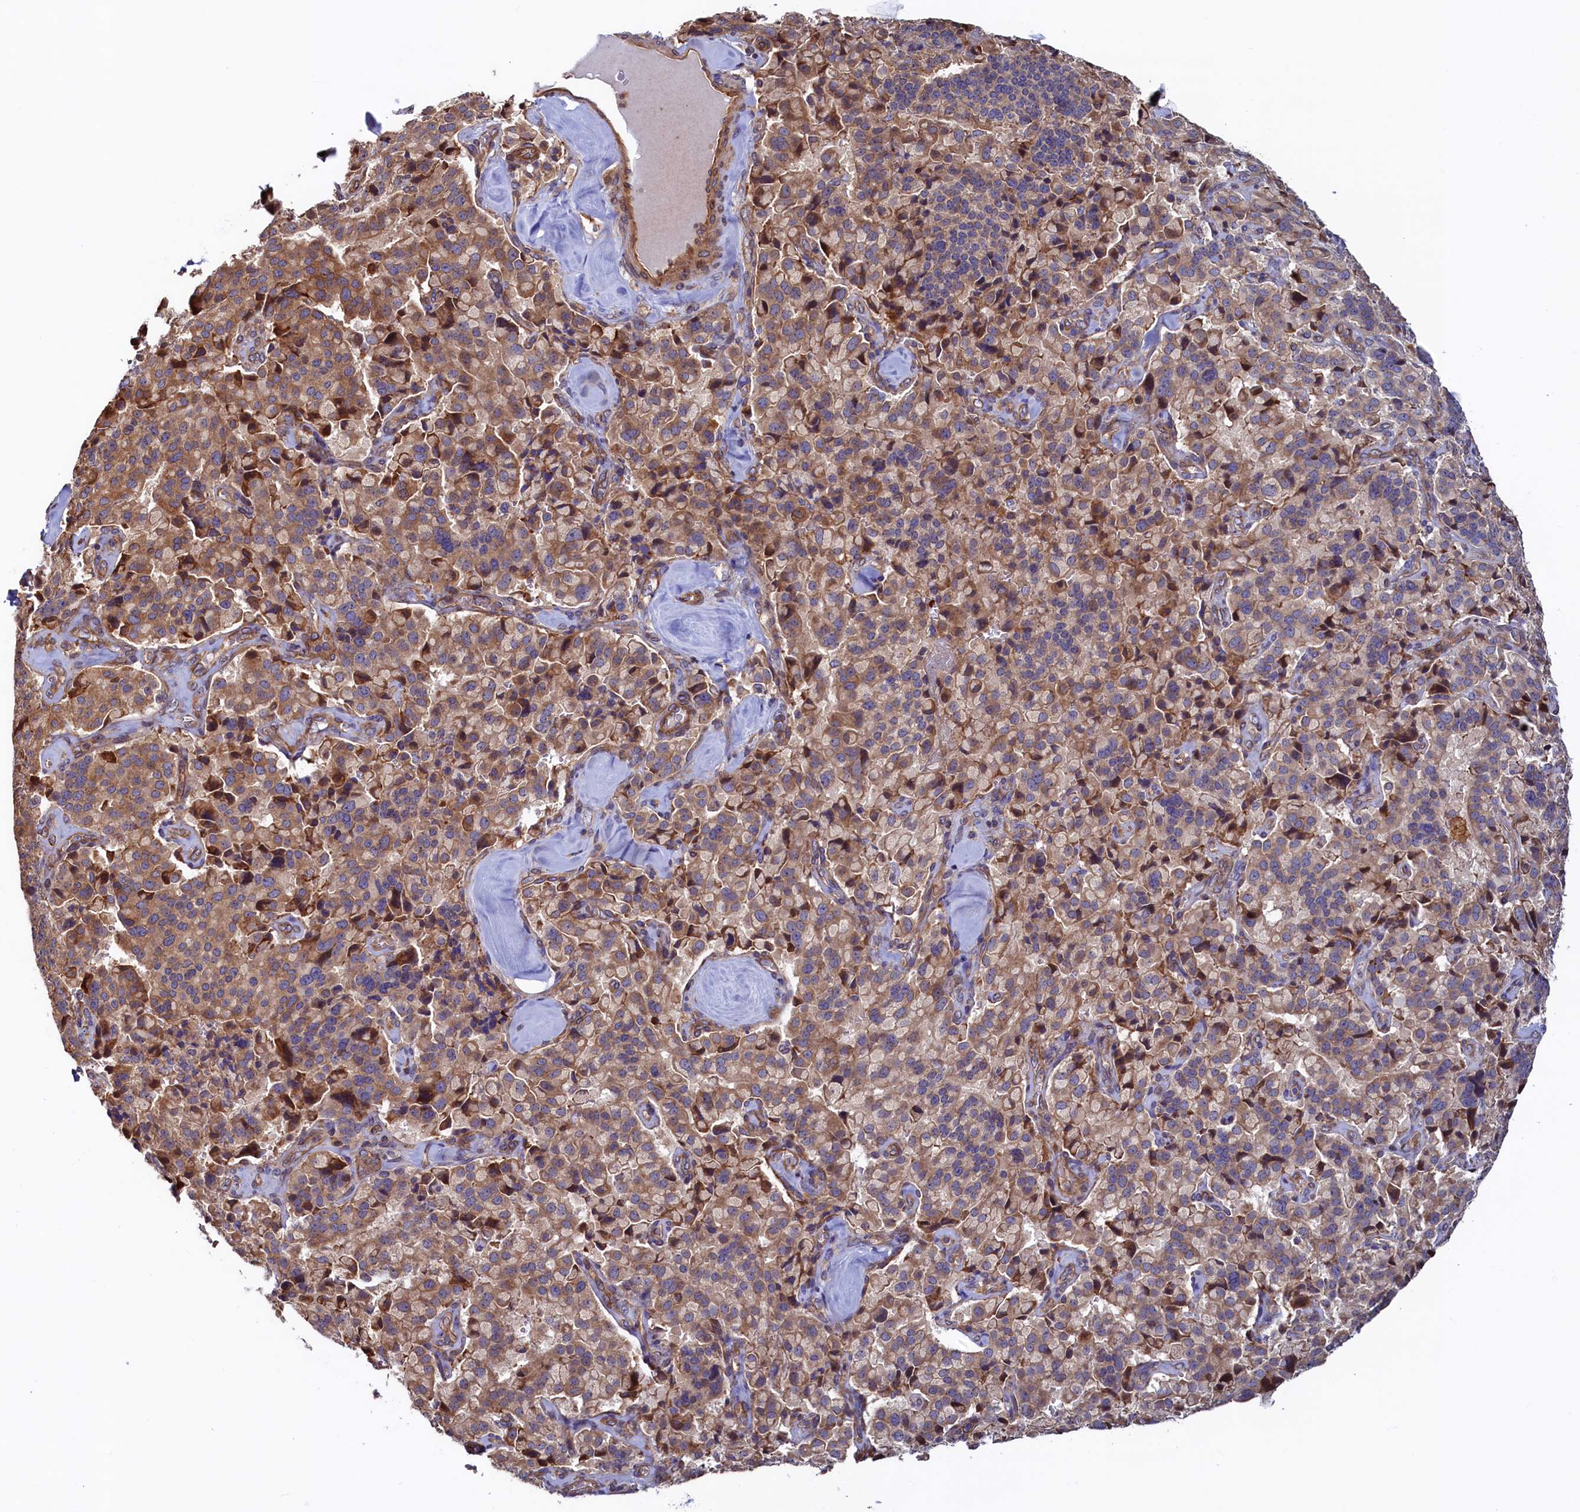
{"staining": {"intensity": "weak", "quantity": ">75%", "location": "cytoplasmic/membranous"}, "tissue": "pancreatic cancer", "cell_type": "Tumor cells", "image_type": "cancer", "snomed": [{"axis": "morphology", "description": "Adenocarcinoma, NOS"}, {"axis": "topography", "description": "Pancreas"}], "caption": "Weak cytoplasmic/membranous protein expression is appreciated in about >75% of tumor cells in adenocarcinoma (pancreatic). (Brightfield microscopy of DAB IHC at high magnification).", "gene": "ATXN2L", "patient": {"sex": "male", "age": 65}}